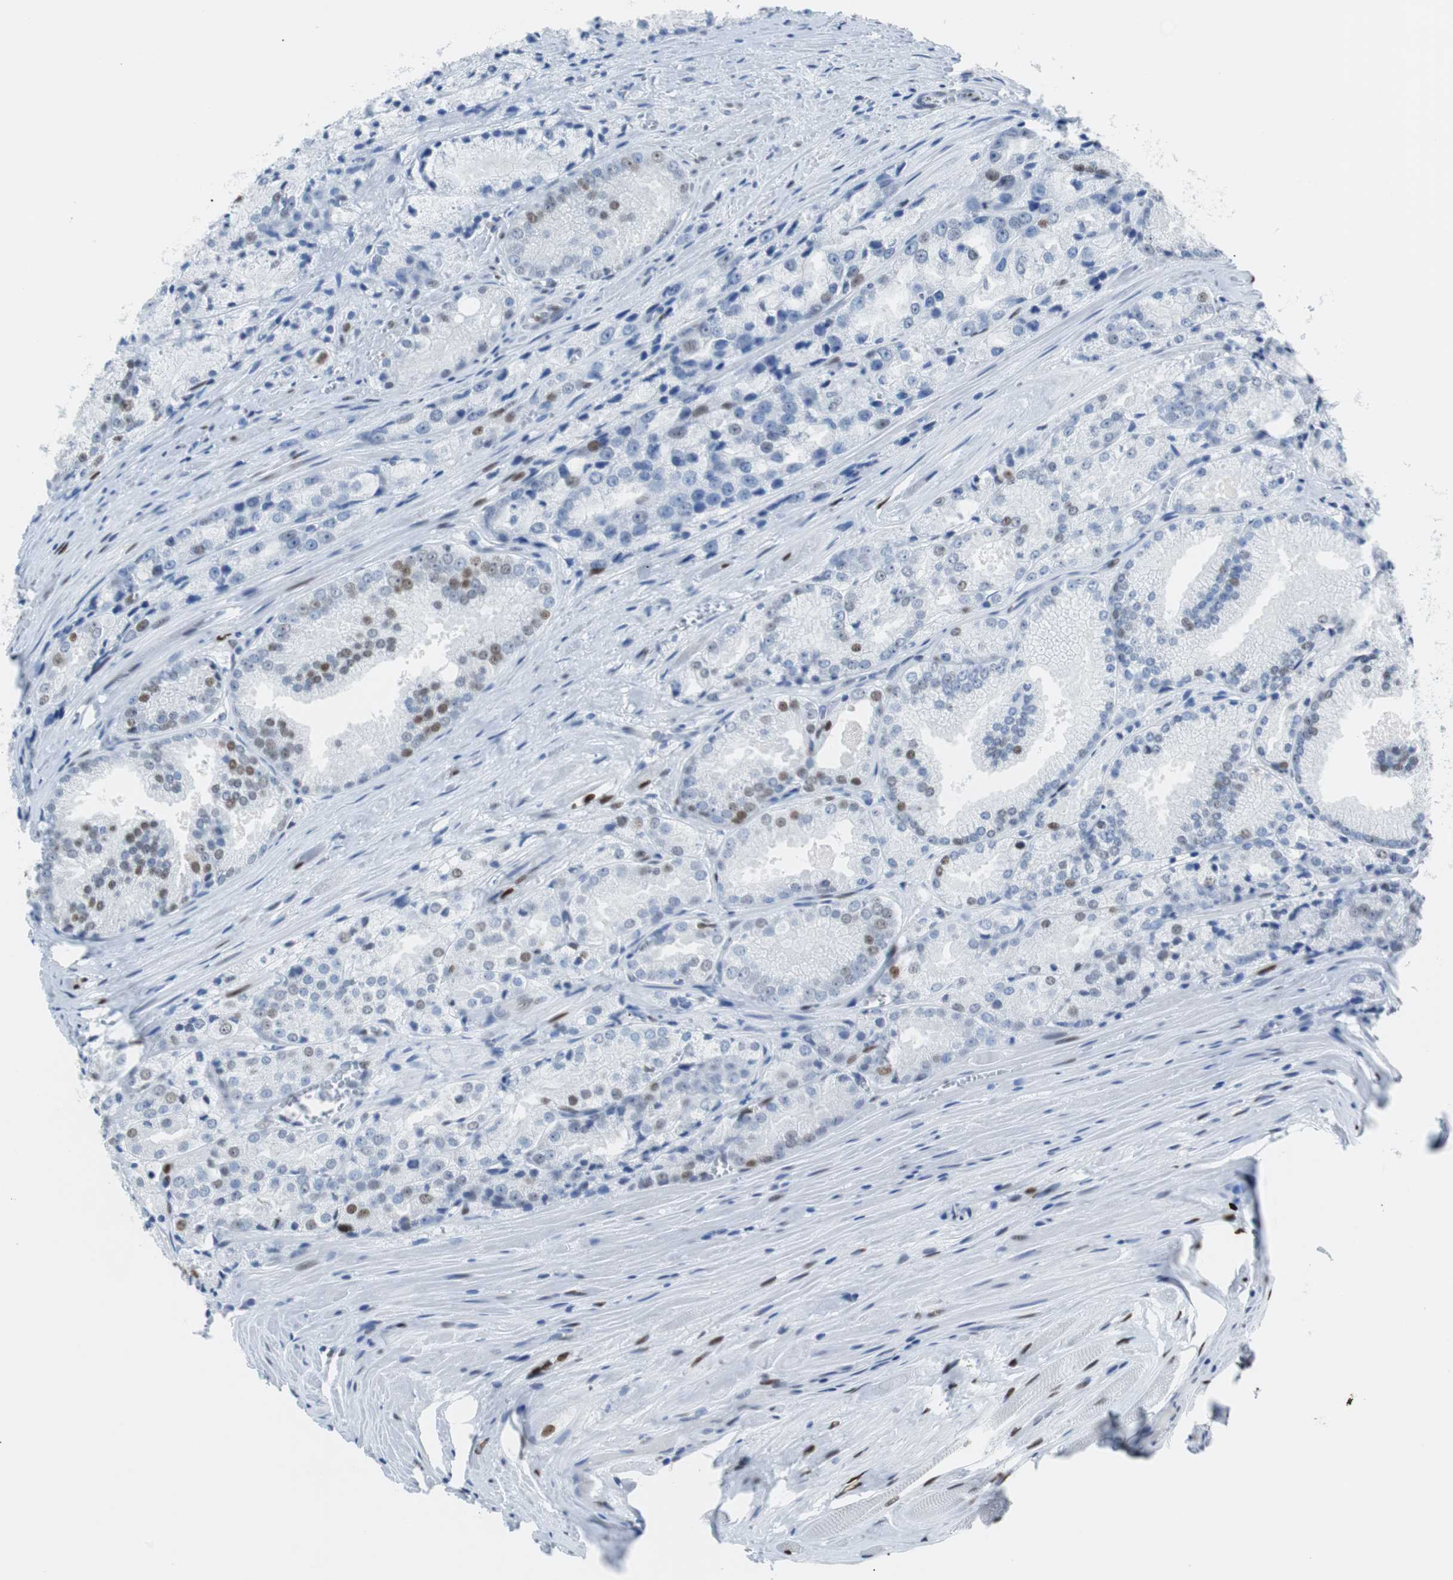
{"staining": {"intensity": "weak", "quantity": "<25%", "location": "nuclear"}, "tissue": "prostate cancer", "cell_type": "Tumor cells", "image_type": "cancer", "snomed": [{"axis": "morphology", "description": "Adenocarcinoma, Low grade"}, {"axis": "topography", "description": "Prostate"}], "caption": "Tumor cells show no significant protein positivity in prostate cancer.", "gene": "JUN", "patient": {"sex": "male", "age": 64}}